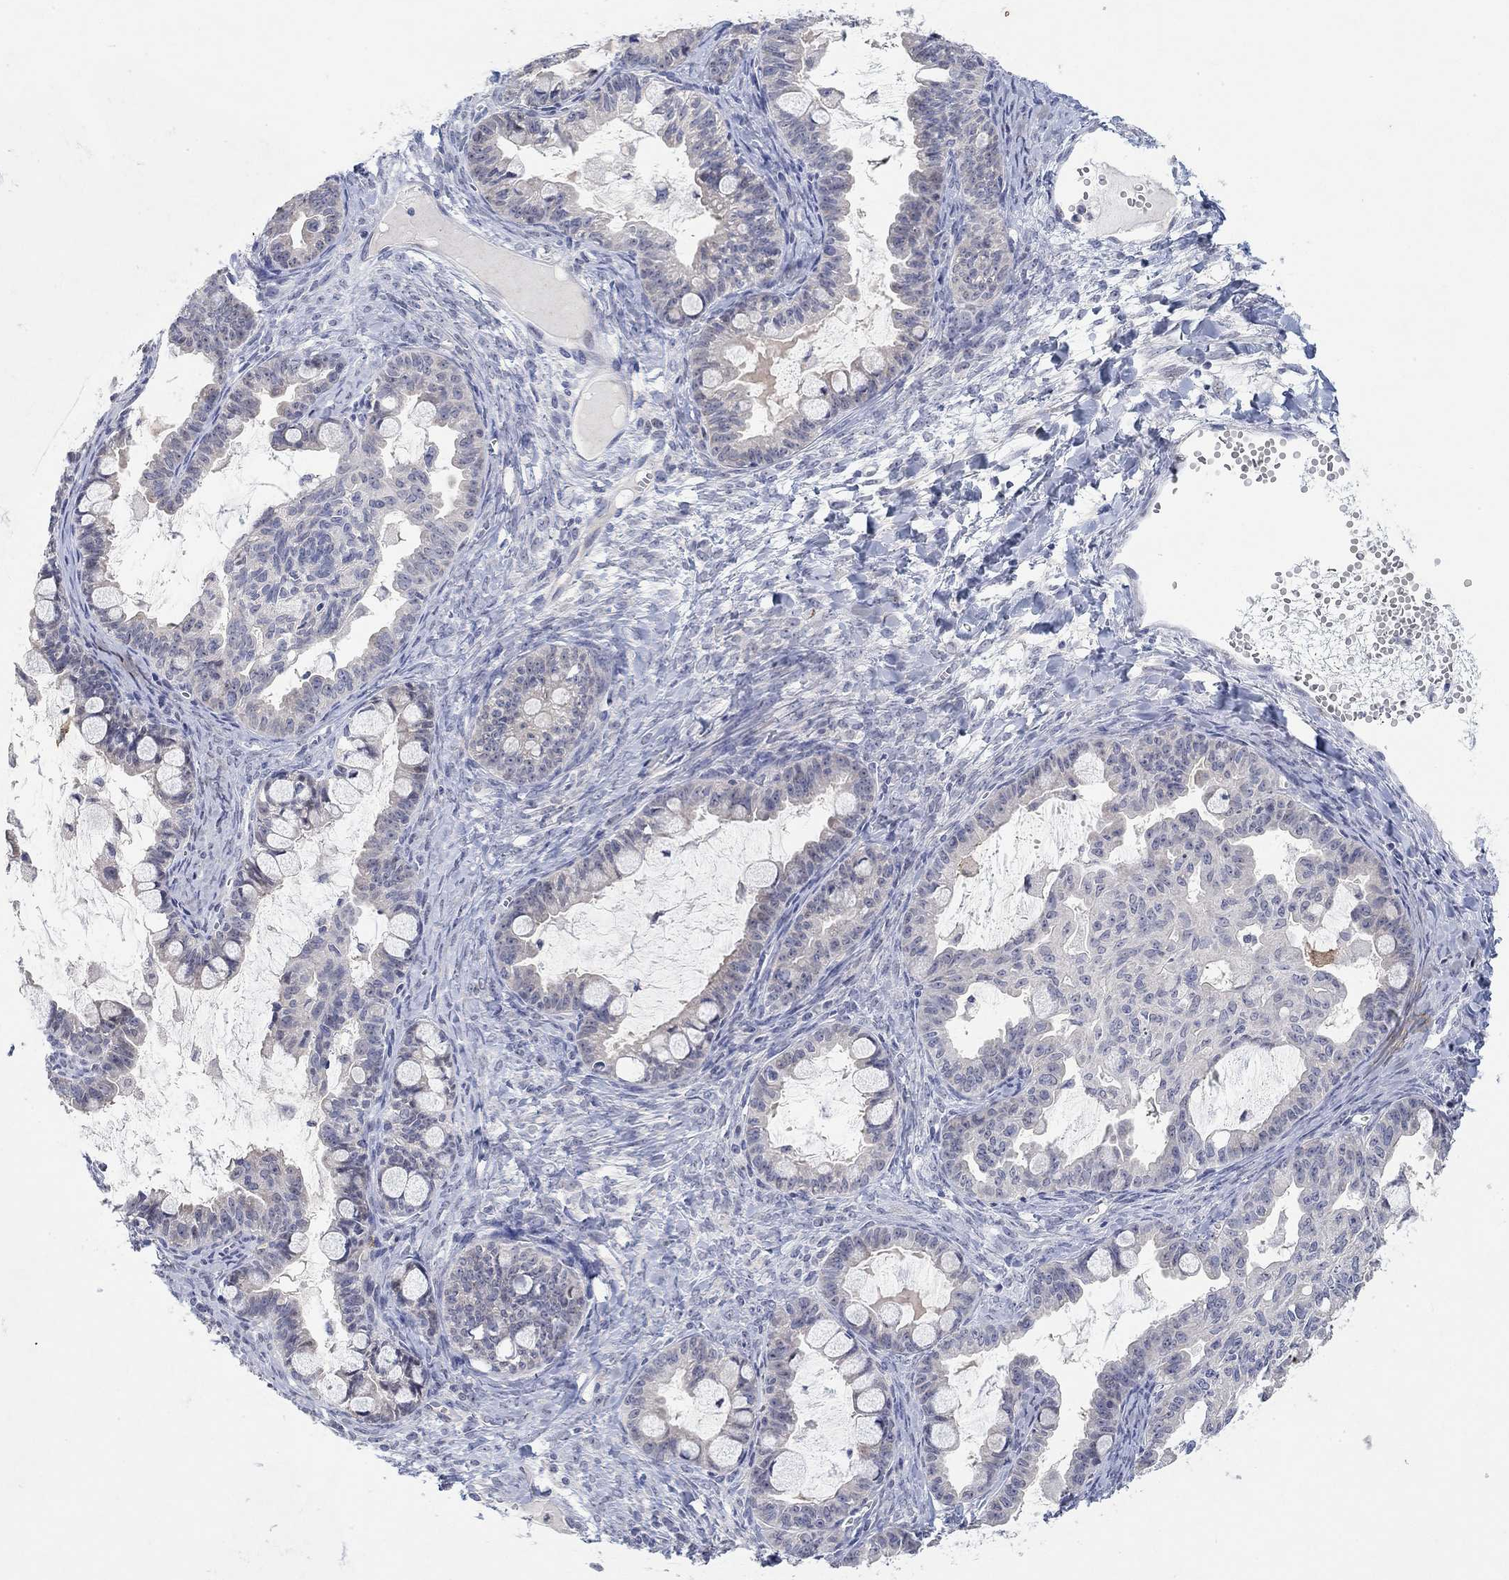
{"staining": {"intensity": "negative", "quantity": "none", "location": "none"}, "tissue": "ovarian cancer", "cell_type": "Tumor cells", "image_type": "cancer", "snomed": [{"axis": "morphology", "description": "Cystadenocarcinoma, mucinous, NOS"}, {"axis": "topography", "description": "Ovary"}], "caption": "Ovarian mucinous cystadenocarcinoma was stained to show a protein in brown. There is no significant staining in tumor cells. (Stains: DAB immunohistochemistry (IHC) with hematoxylin counter stain, Microscopy: brightfield microscopy at high magnification).", "gene": "VAT1L", "patient": {"sex": "female", "age": 63}}